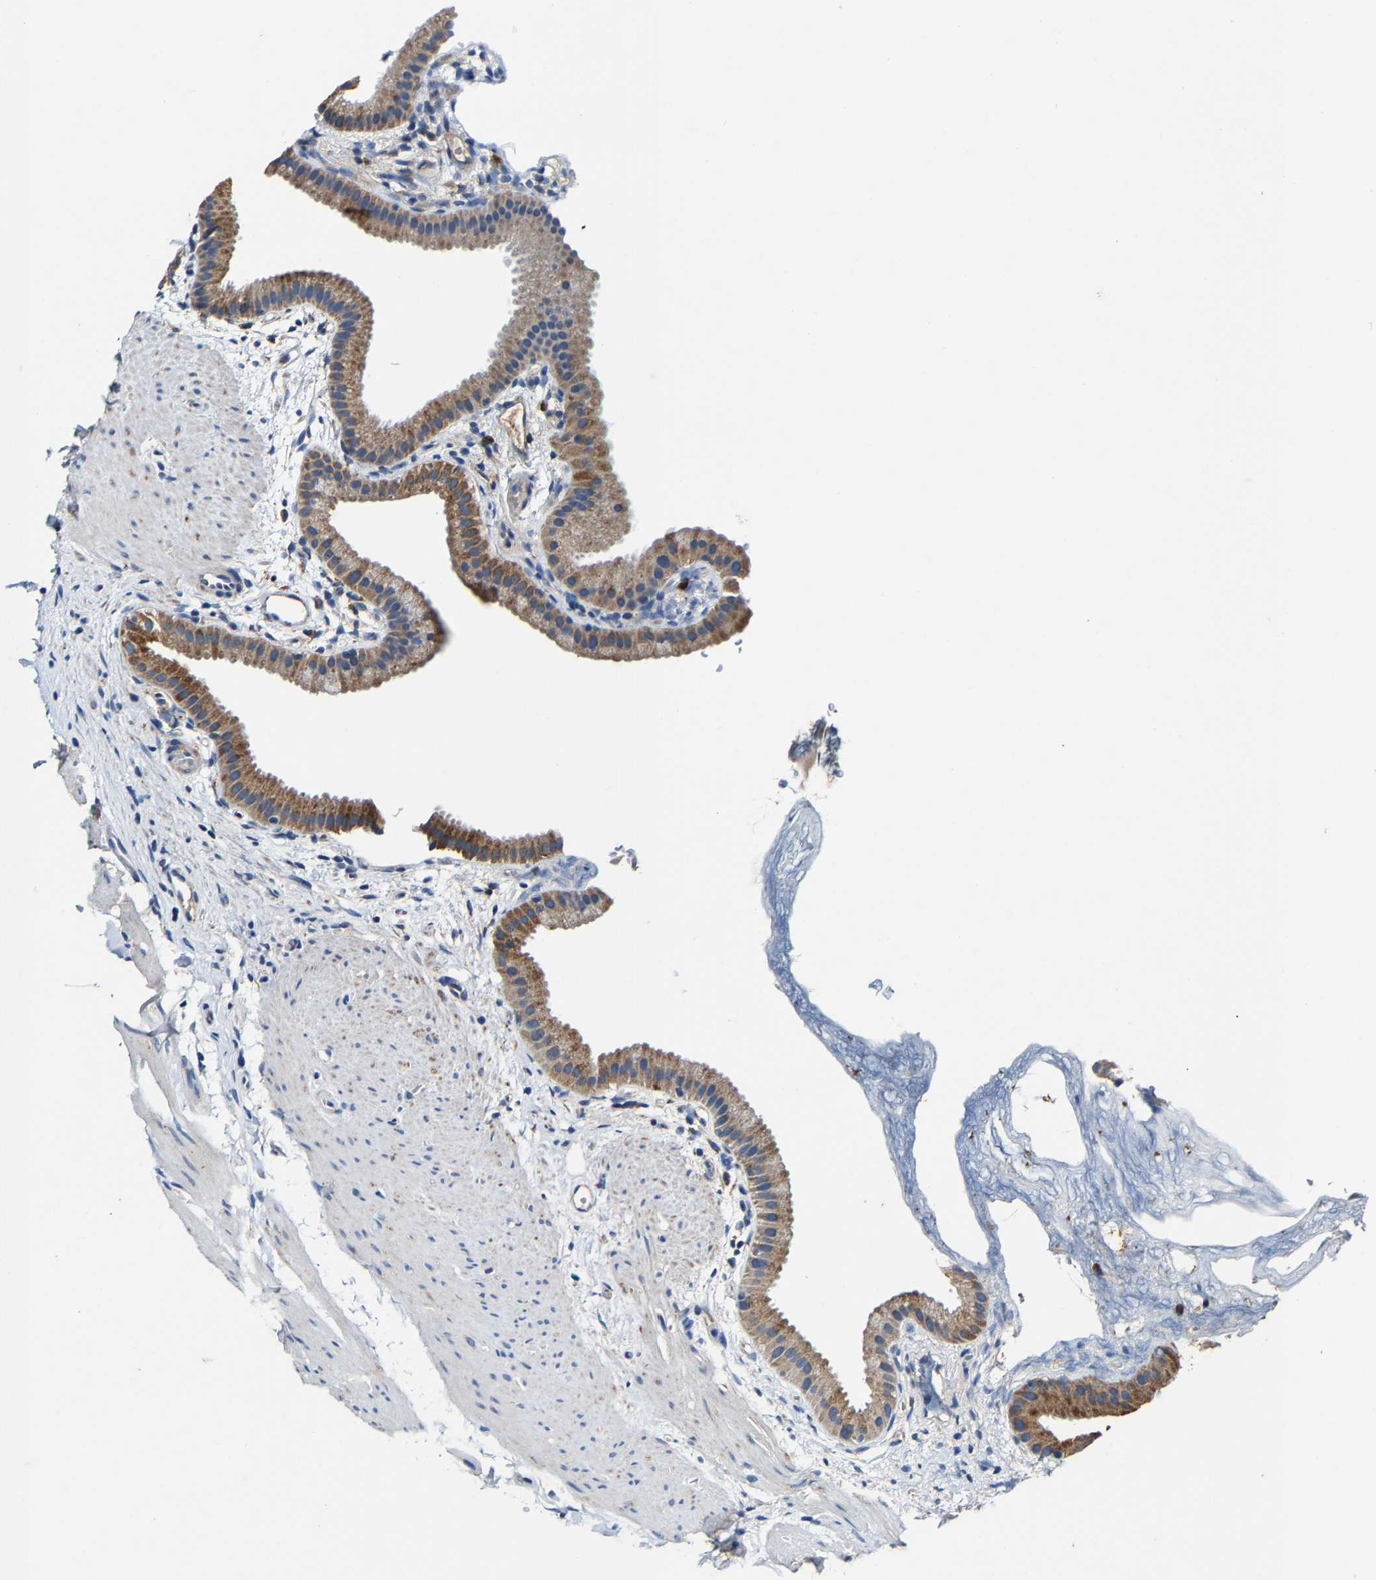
{"staining": {"intensity": "moderate", "quantity": ">75%", "location": "cytoplasmic/membranous"}, "tissue": "gallbladder", "cell_type": "Glandular cells", "image_type": "normal", "snomed": [{"axis": "morphology", "description": "Normal tissue, NOS"}, {"axis": "topography", "description": "Gallbladder"}], "caption": "A high-resolution micrograph shows IHC staining of normal gallbladder, which demonstrates moderate cytoplasmic/membranous positivity in approximately >75% of glandular cells. Using DAB (3,3'-diaminobenzidine) (brown) and hematoxylin (blue) stains, captured at high magnification using brightfield microscopy.", "gene": "SLC25A25", "patient": {"sex": "female", "age": 64}}